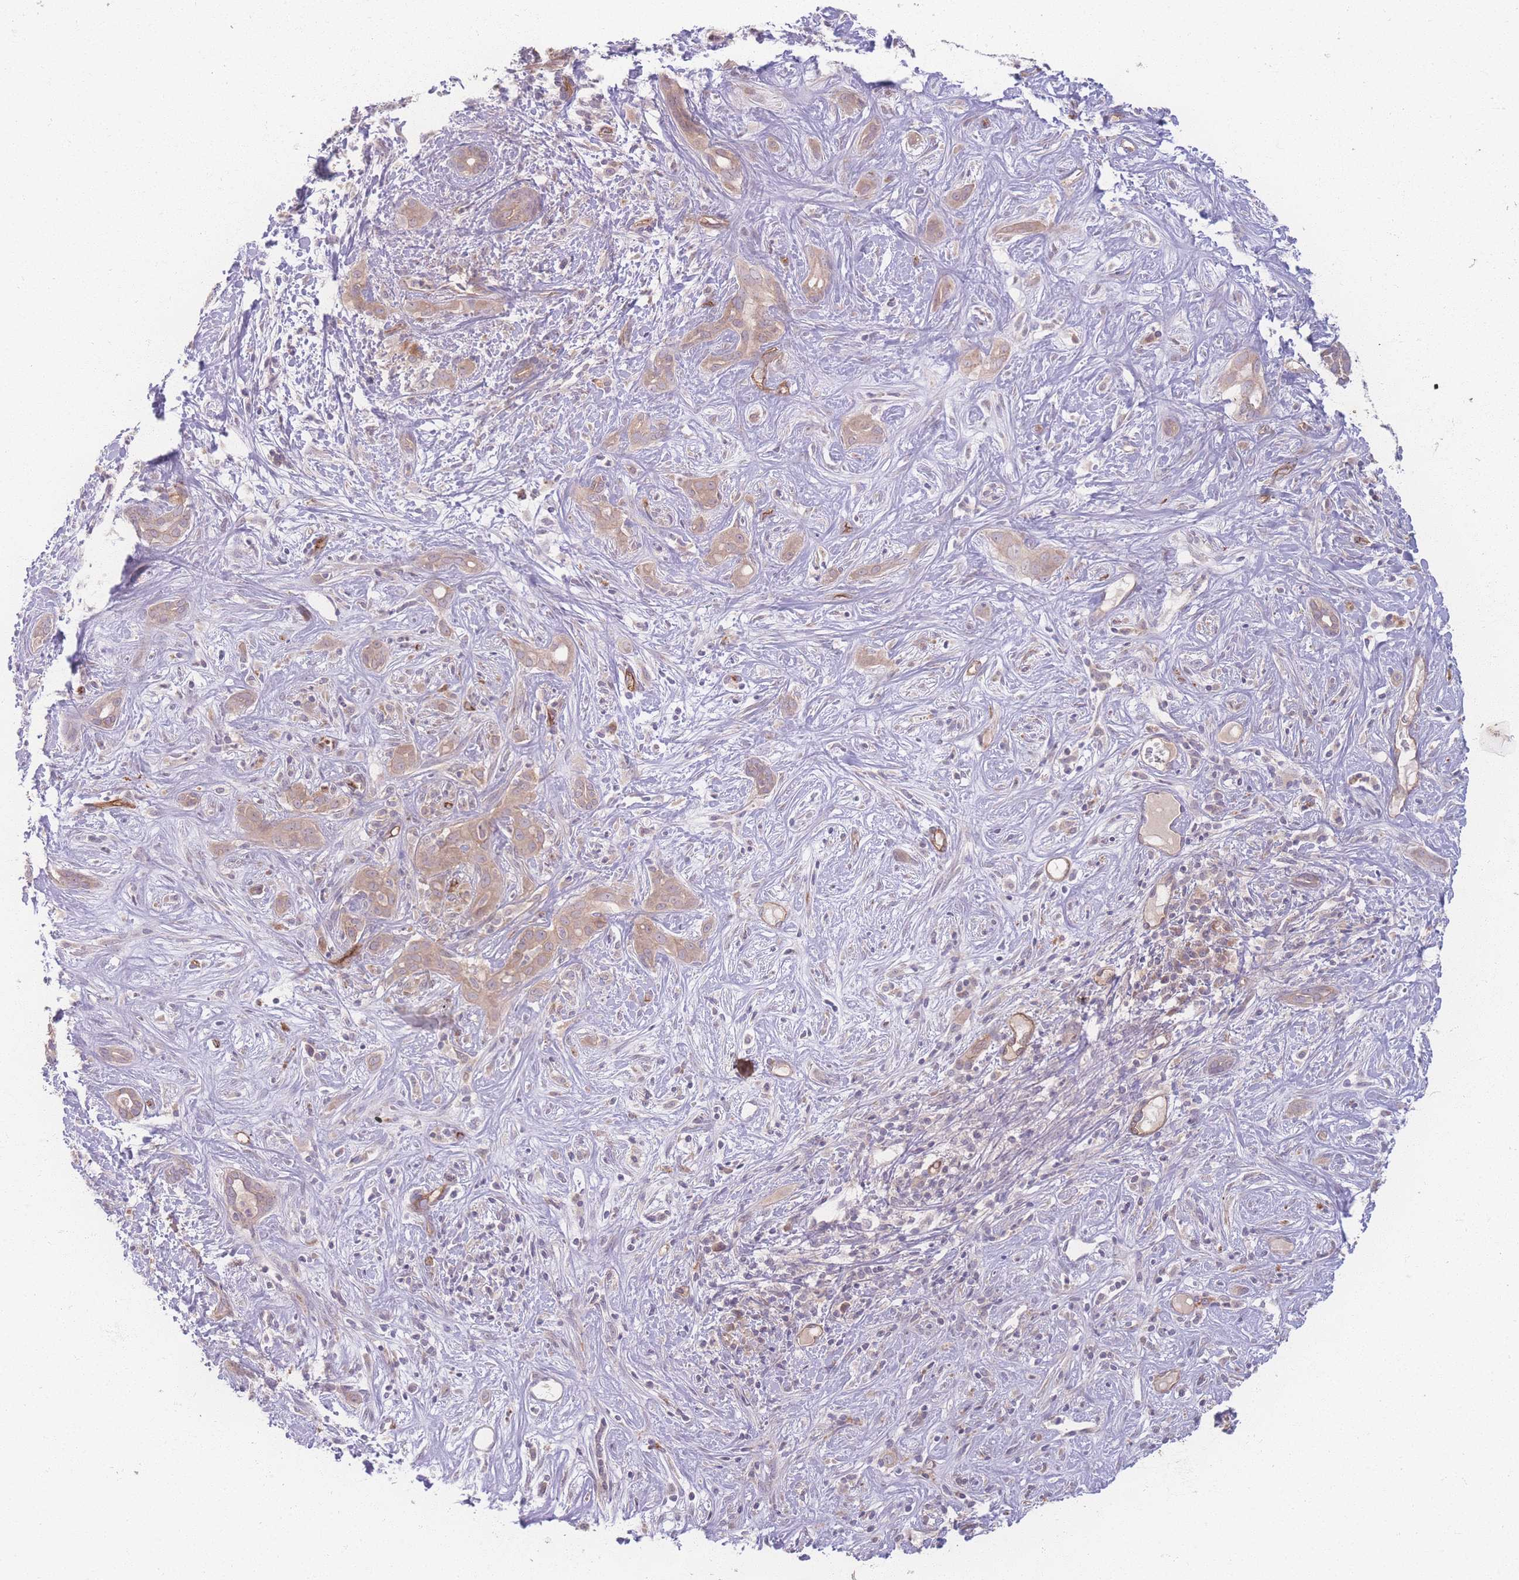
{"staining": {"intensity": "weak", "quantity": "25%-75%", "location": "cytoplasmic/membranous"}, "tissue": "liver cancer", "cell_type": "Tumor cells", "image_type": "cancer", "snomed": [{"axis": "morphology", "description": "Cholangiocarcinoma"}, {"axis": "topography", "description": "Liver"}], "caption": "High-power microscopy captured an IHC image of liver cancer (cholangiocarcinoma), revealing weak cytoplasmic/membranous positivity in approximately 25%-75% of tumor cells. The staining was performed using DAB, with brown indicating positive protein expression. Nuclei are stained blue with hematoxylin.", "gene": "INSR", "patient": {"sex": "male", "age": 67}}